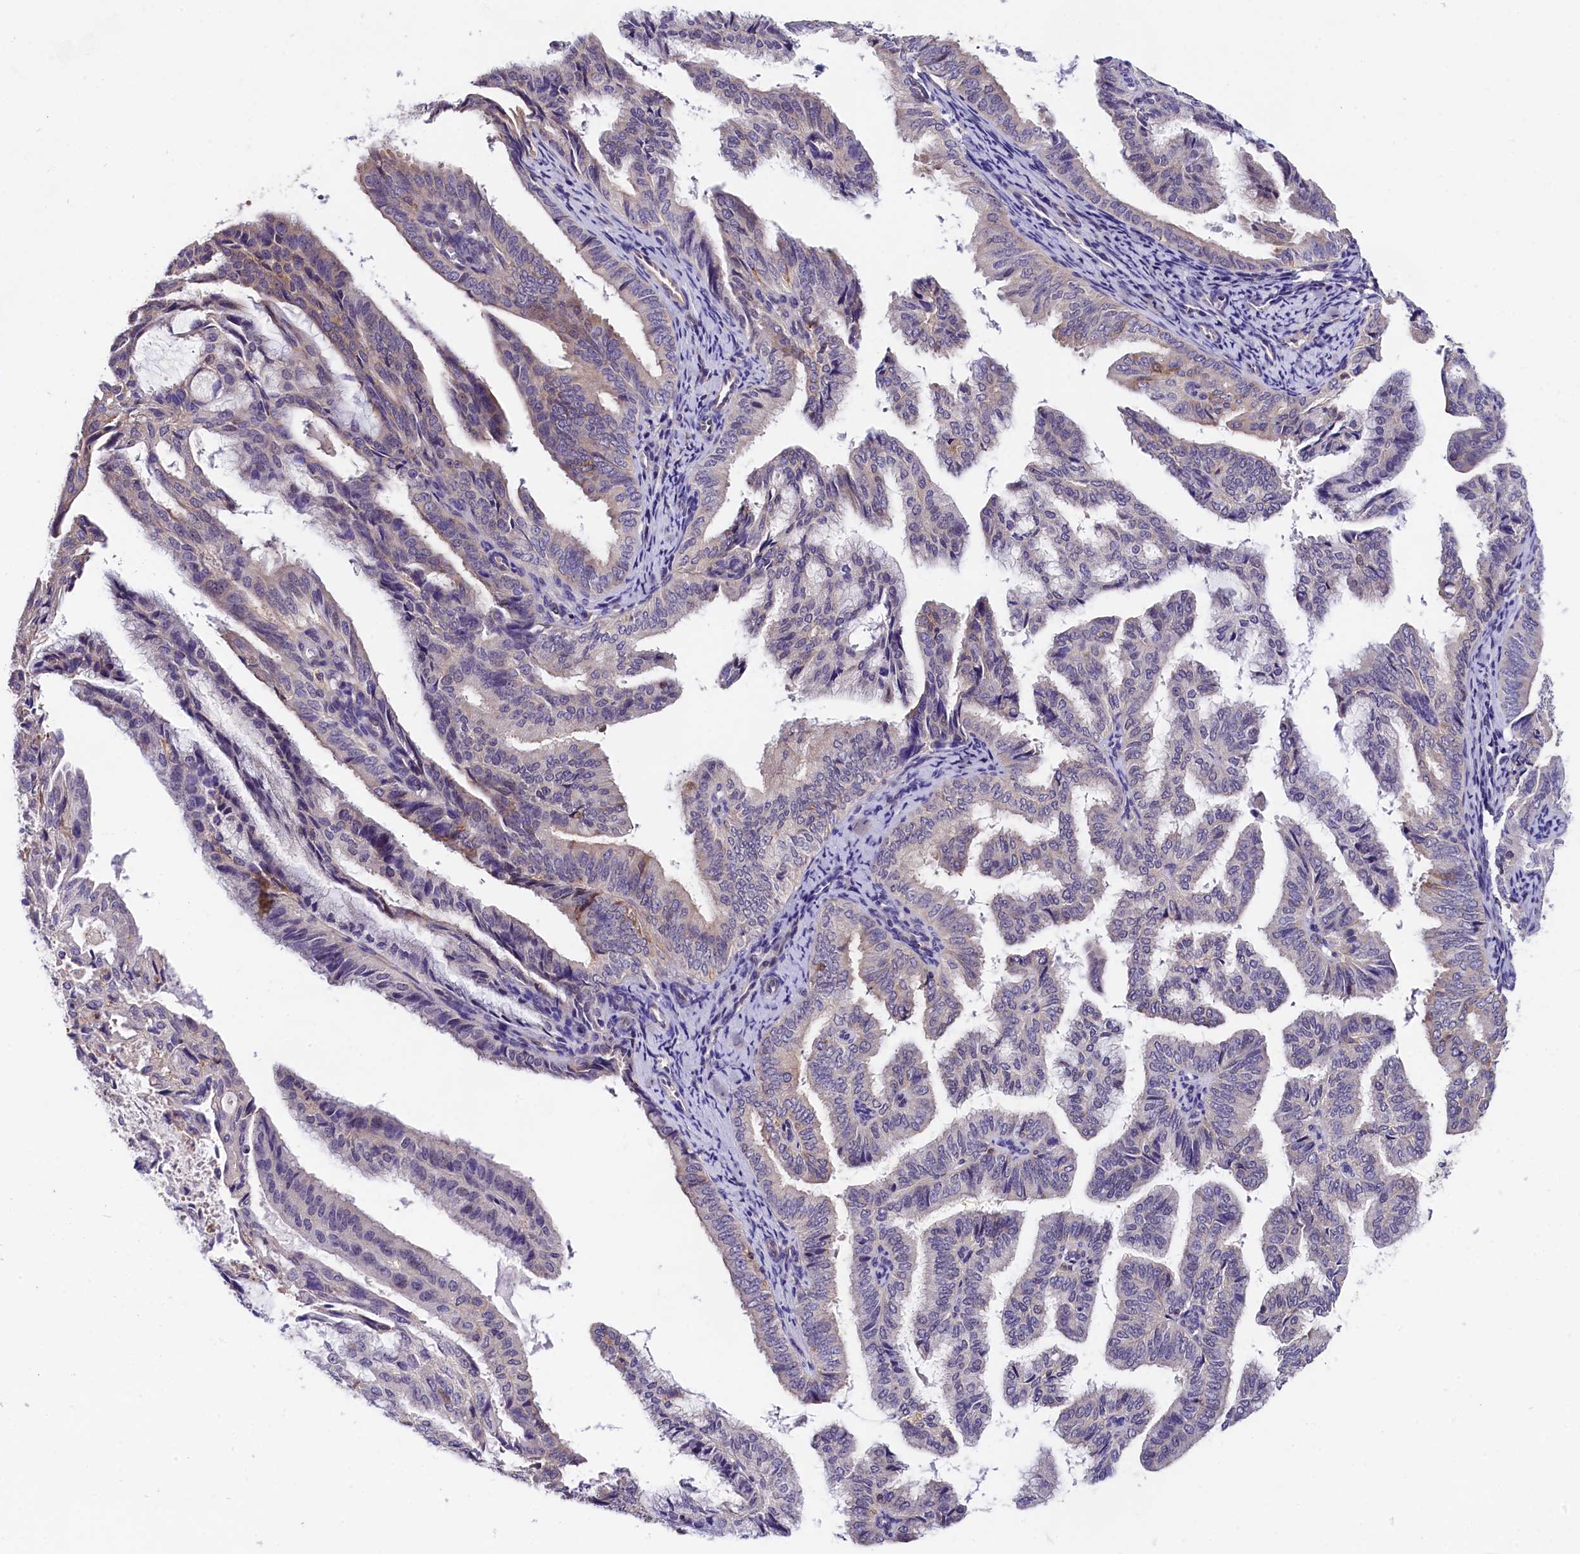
{"staining": {"intensity": "negative", "quantity": "none", "location": "none"}, "tissue": "endometrial cancer", "cell_type": "Tumor cells", "image_type": "cancer", "snomed": [{"axis": "morphology", "description": "Adenocarcinoma, NOS"}, {"axis": "topography", "description": "Endometrium"}], "caption": "Endometrial cancer (adenocarcinoma) was stained to show a protein in brown. There is no significant positivity in tumor cells. The staining was performed using DAB to visualize the protein expression in brown, while the nuclei were stained in blue with hematoxylin (Magnification: 20x).", "gene": "OAS3", "patient": {"sex": "female", "age": 58}}